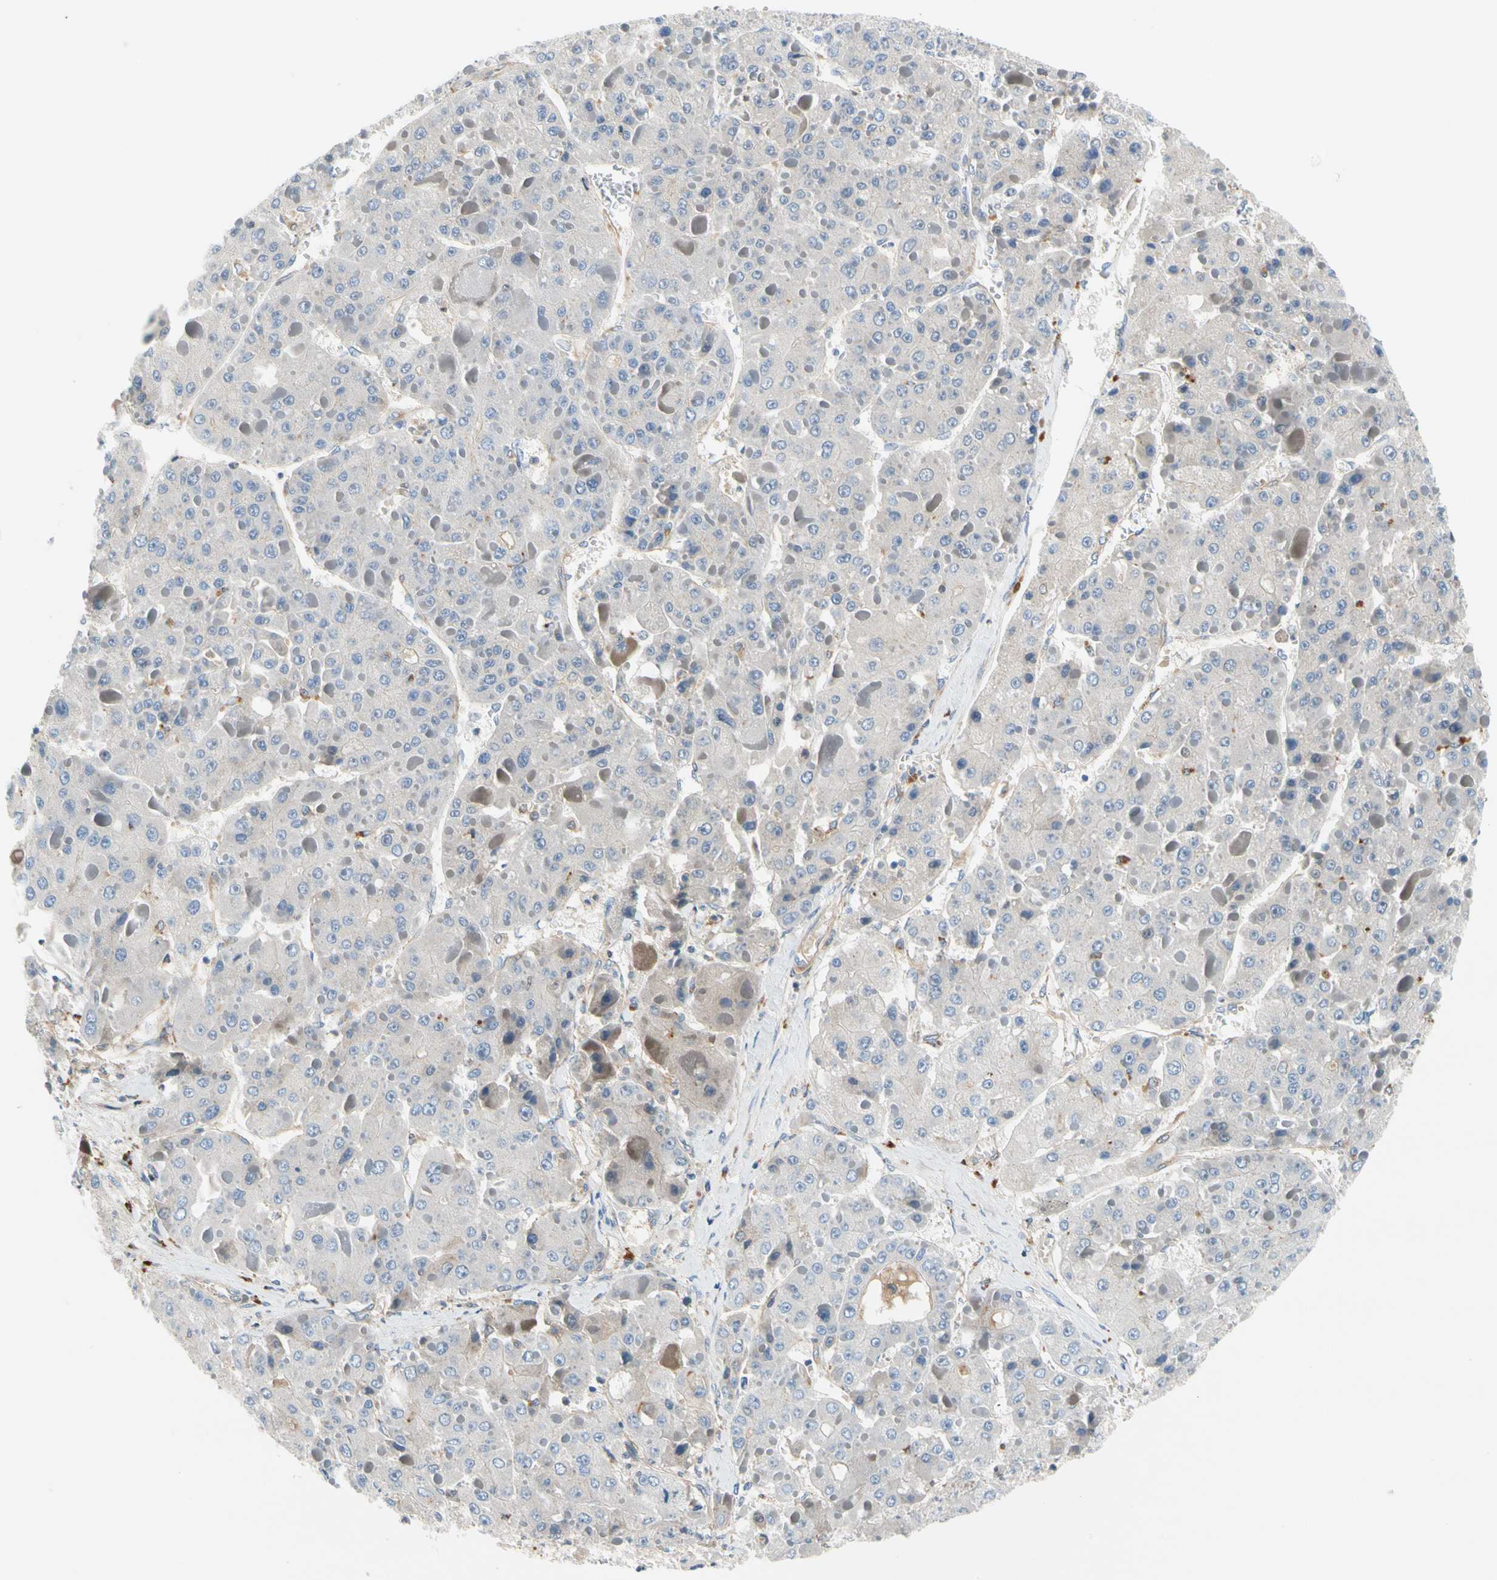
{"staining": {"intensity": "negative", "quantity": "none", "location": "none"}, "tissue": "liver cancer", "cell_type": "Tumor cells", "image_type": "cancer", "snomed": [{"axis": "morphology", "description": "Carcinoma, Hepatocellular, NOS"}, {"axis": "topography", "description": "Liver"}], "caption": "Liver hepatocellular carcinoma stained for a protein using IHC reveals no staining tumor cells.", "gene": "ENTREP3", "patient": {"sex": "female", "age": 73}}